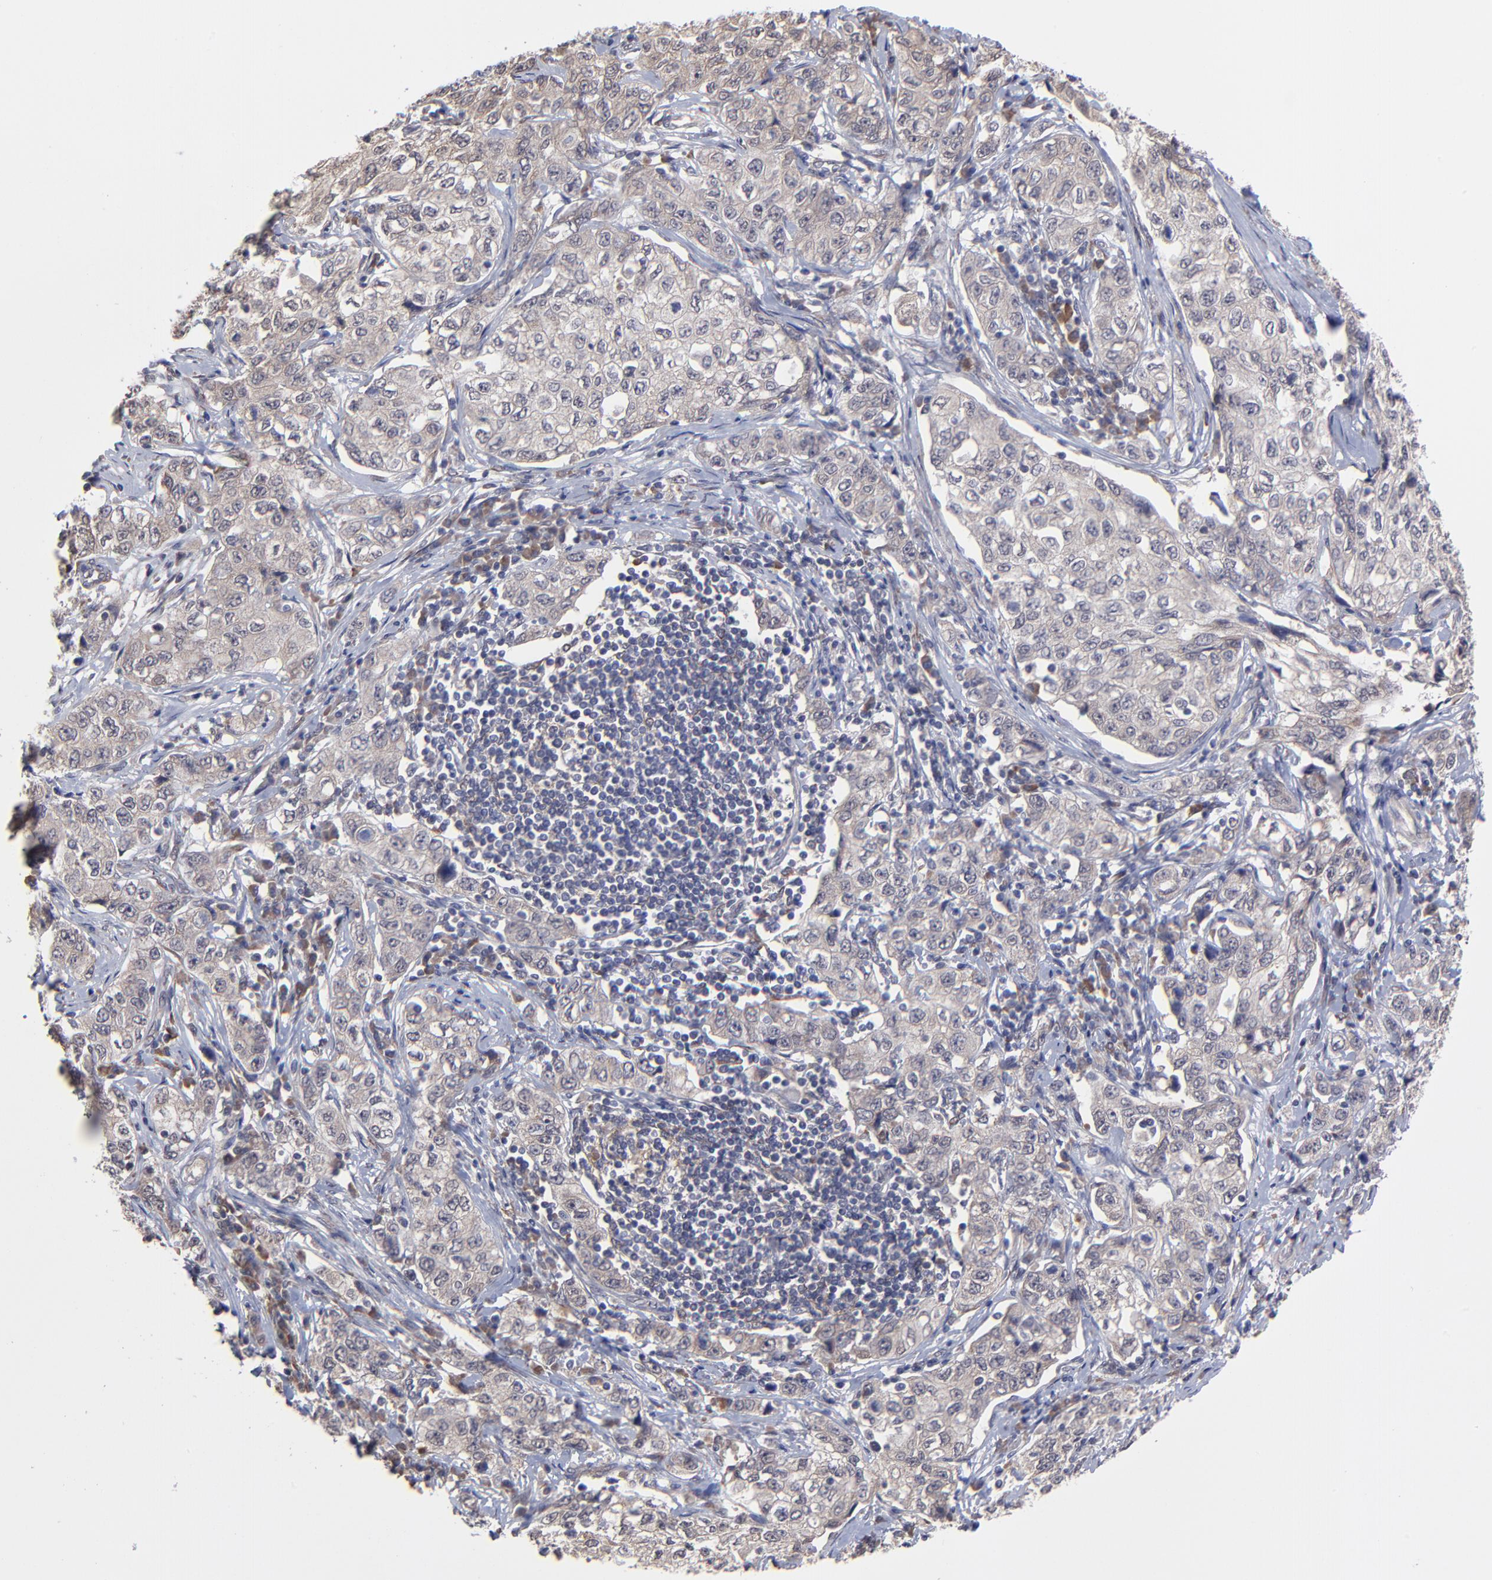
{"staining": {"intensity": "weak", "quantity": ">75%", "location": "cytoplasmic/membranous"}, "tissue": "stomach cancer", "cell_type": "Tumor cells", "image_type": "cancer", "snomed": [{"axis": "morphology", "description": "Adenocarcinoma, NOS"}, {"axis": "topography", "description": "Stomach"}], "caption": "Immunohistochemistry staining of stomach adenocarcinoma, which exhibits low levels of weak cytoplasmic/membranous positivity in approximately >75% of tumor cells indicating weak cytoplasmic/membranous protein expression. The staining was performed using DAB (3,3'-diaminobenzidine) (brown) for protein detection and nuclei were counterstained in hematoxylin (blue).", "gene": "CHL1", "patient": {"sex": "male", "age": 48}}